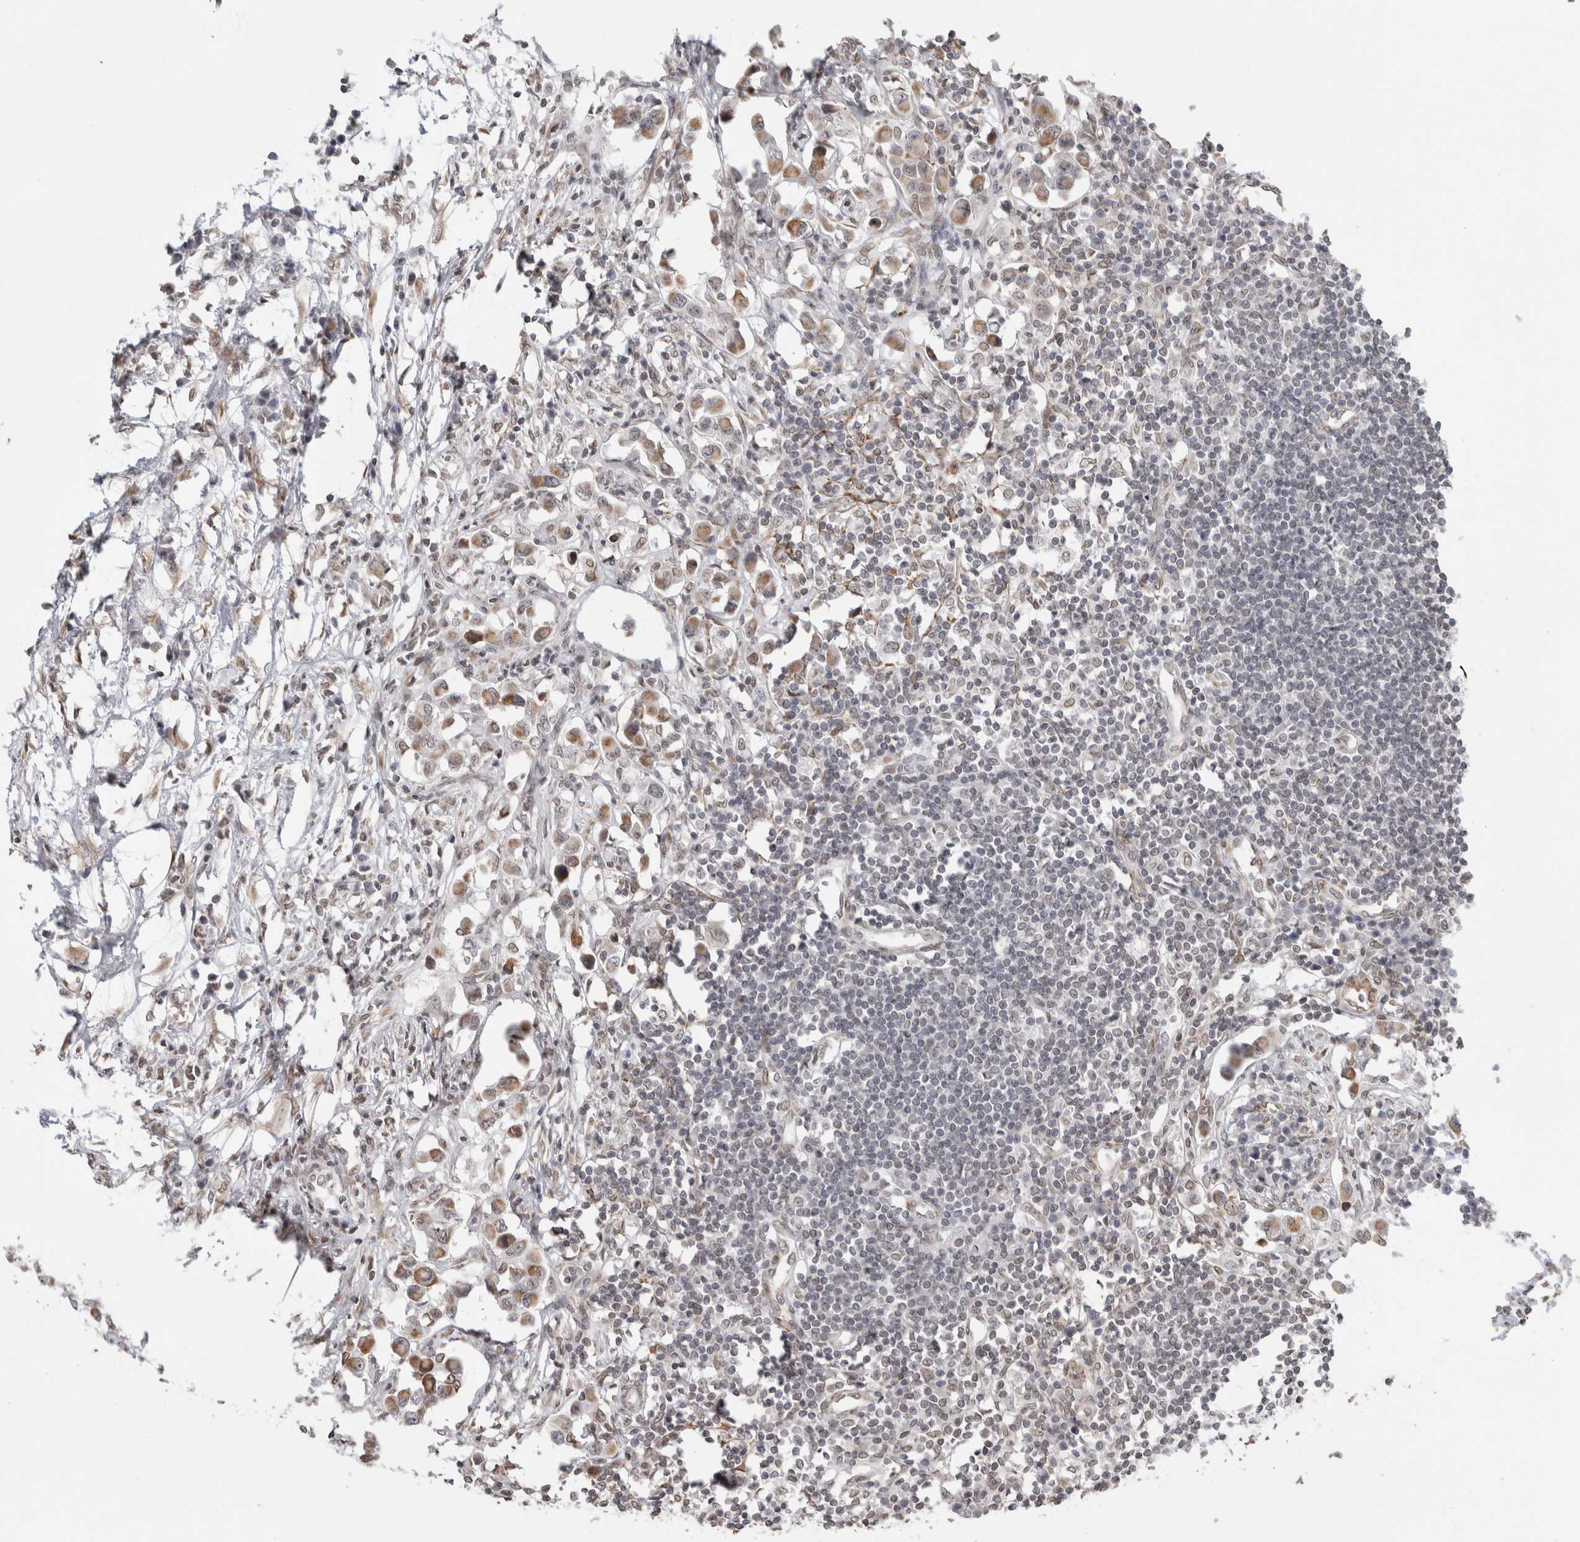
{"staining": {"intensity": "weak", "quantity": "<25%", "location": "nuclear"}, "tissue": "lymph node", "cell_type": "Germinal center cells", "image_type": "normal", "snomed": [{"axis": "morphology", "description": "Normal tissue, NOS"}, {"axis": "morphology", "description": "Malignant melanoma, Metastatic site"}, {"axis": "topography", "description": "Lymph node"}], "caption": "High power microscopy histopathology image of an IHC histopathology image of normal lymph node, revealing no significant staining in germinal center cells.", "gene": "RBMX2", "patient": {"sex": "male", "age": 41}}